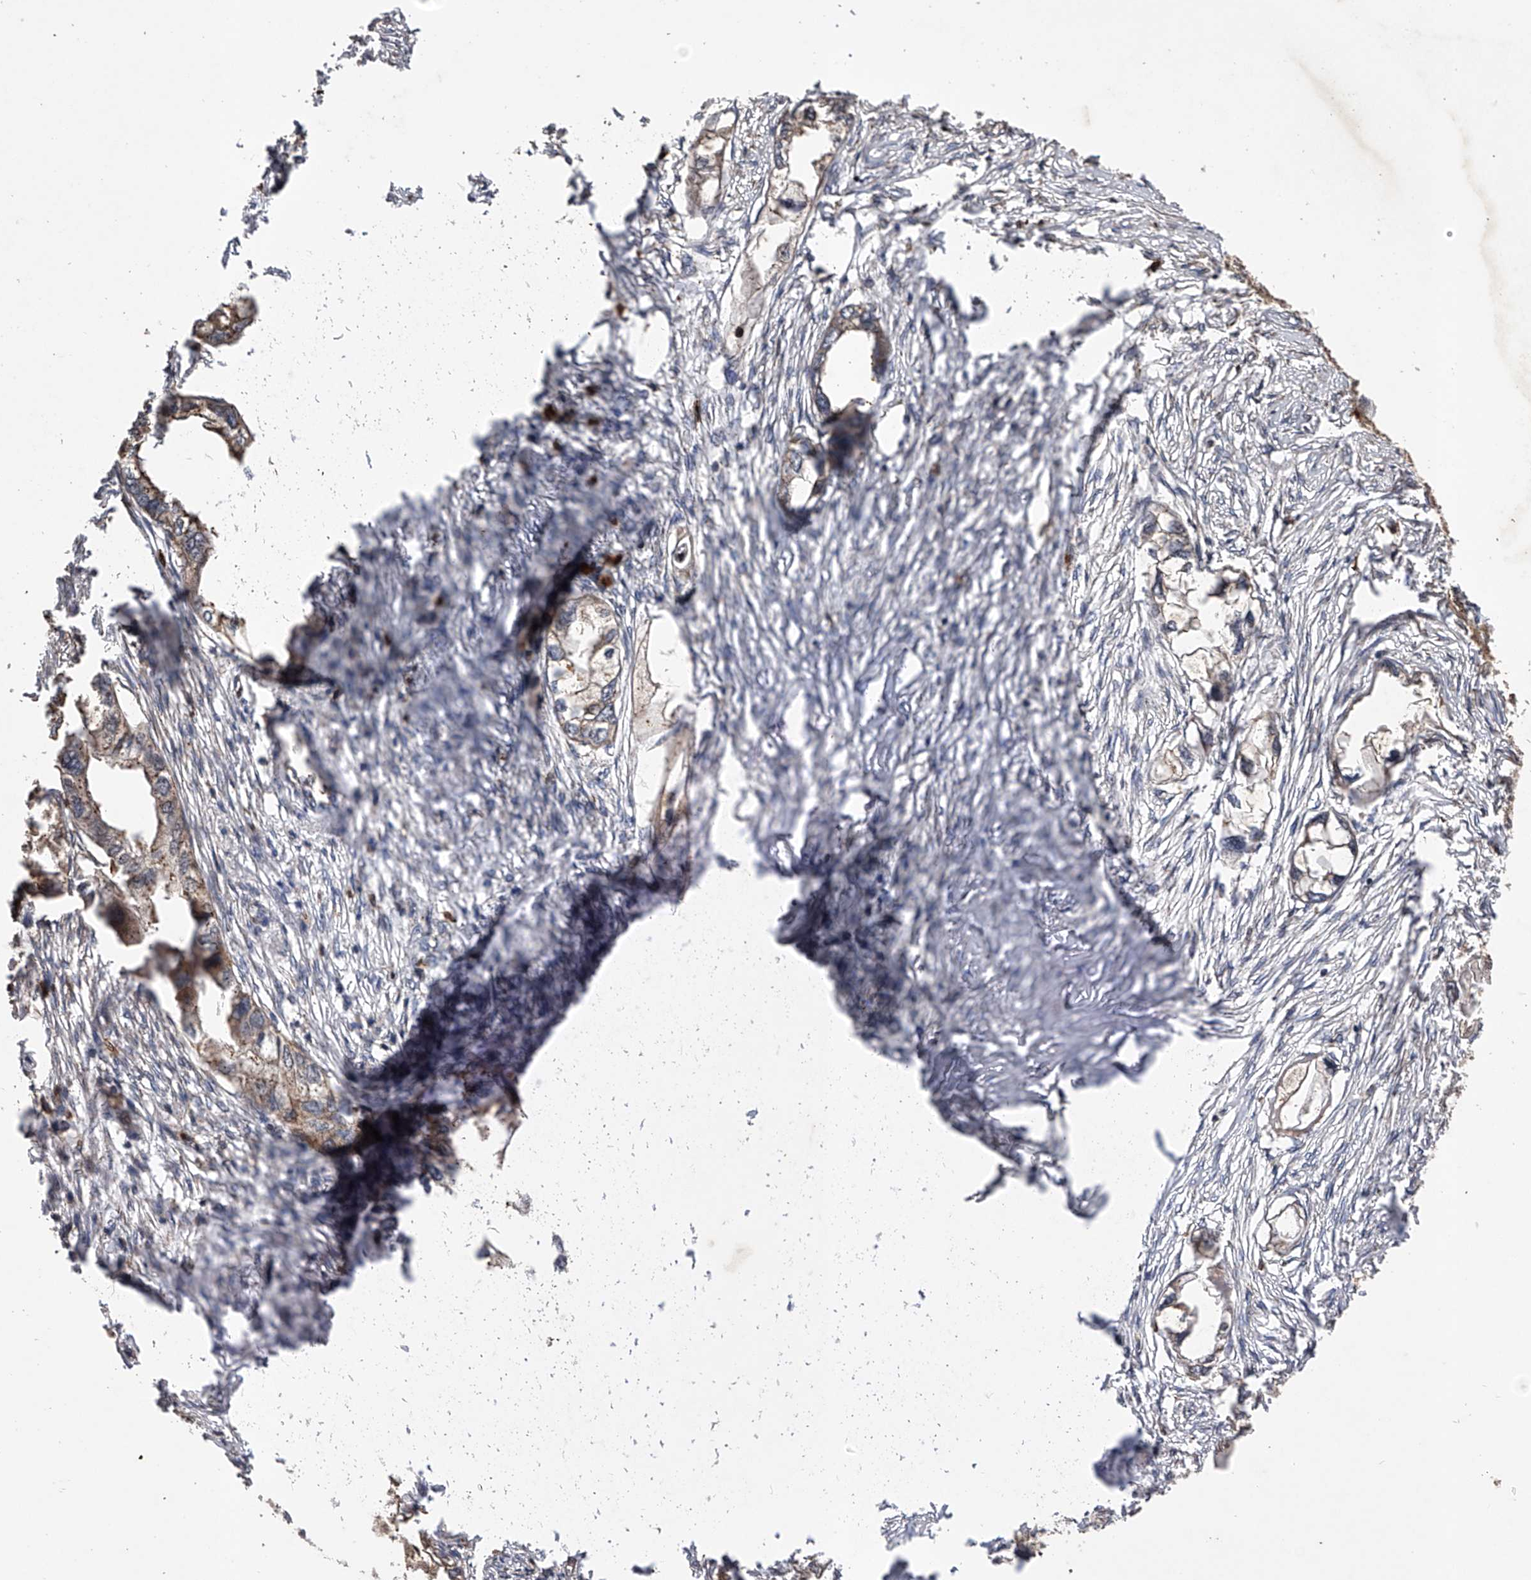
{"staining": {"intensity": "weak", "quantity": "25%-75%", "location": "cytoplasmic/membranous"}, "tissue": "endometrial cancer", "cell_type": "Tumor cells", "image_type": "cancer", "snomed": [{"axis": "morphology", "description": "Adenocarcinoma, NOS"}, {"axis": "morphology", "description": "Adenocarcinoma, metastatic, NOS"}, {"axis": "topography", "description": "Adipose tissue"}, {"axis": "topography", "description": "Endometrium"}], "caption": "Human endometrial metastatic adenocarcinoma stained with a protein marker reveals weak staining in tumor cells.", "gene": "MAP3K11", "patient": {"sex": "female", "age": 67}}